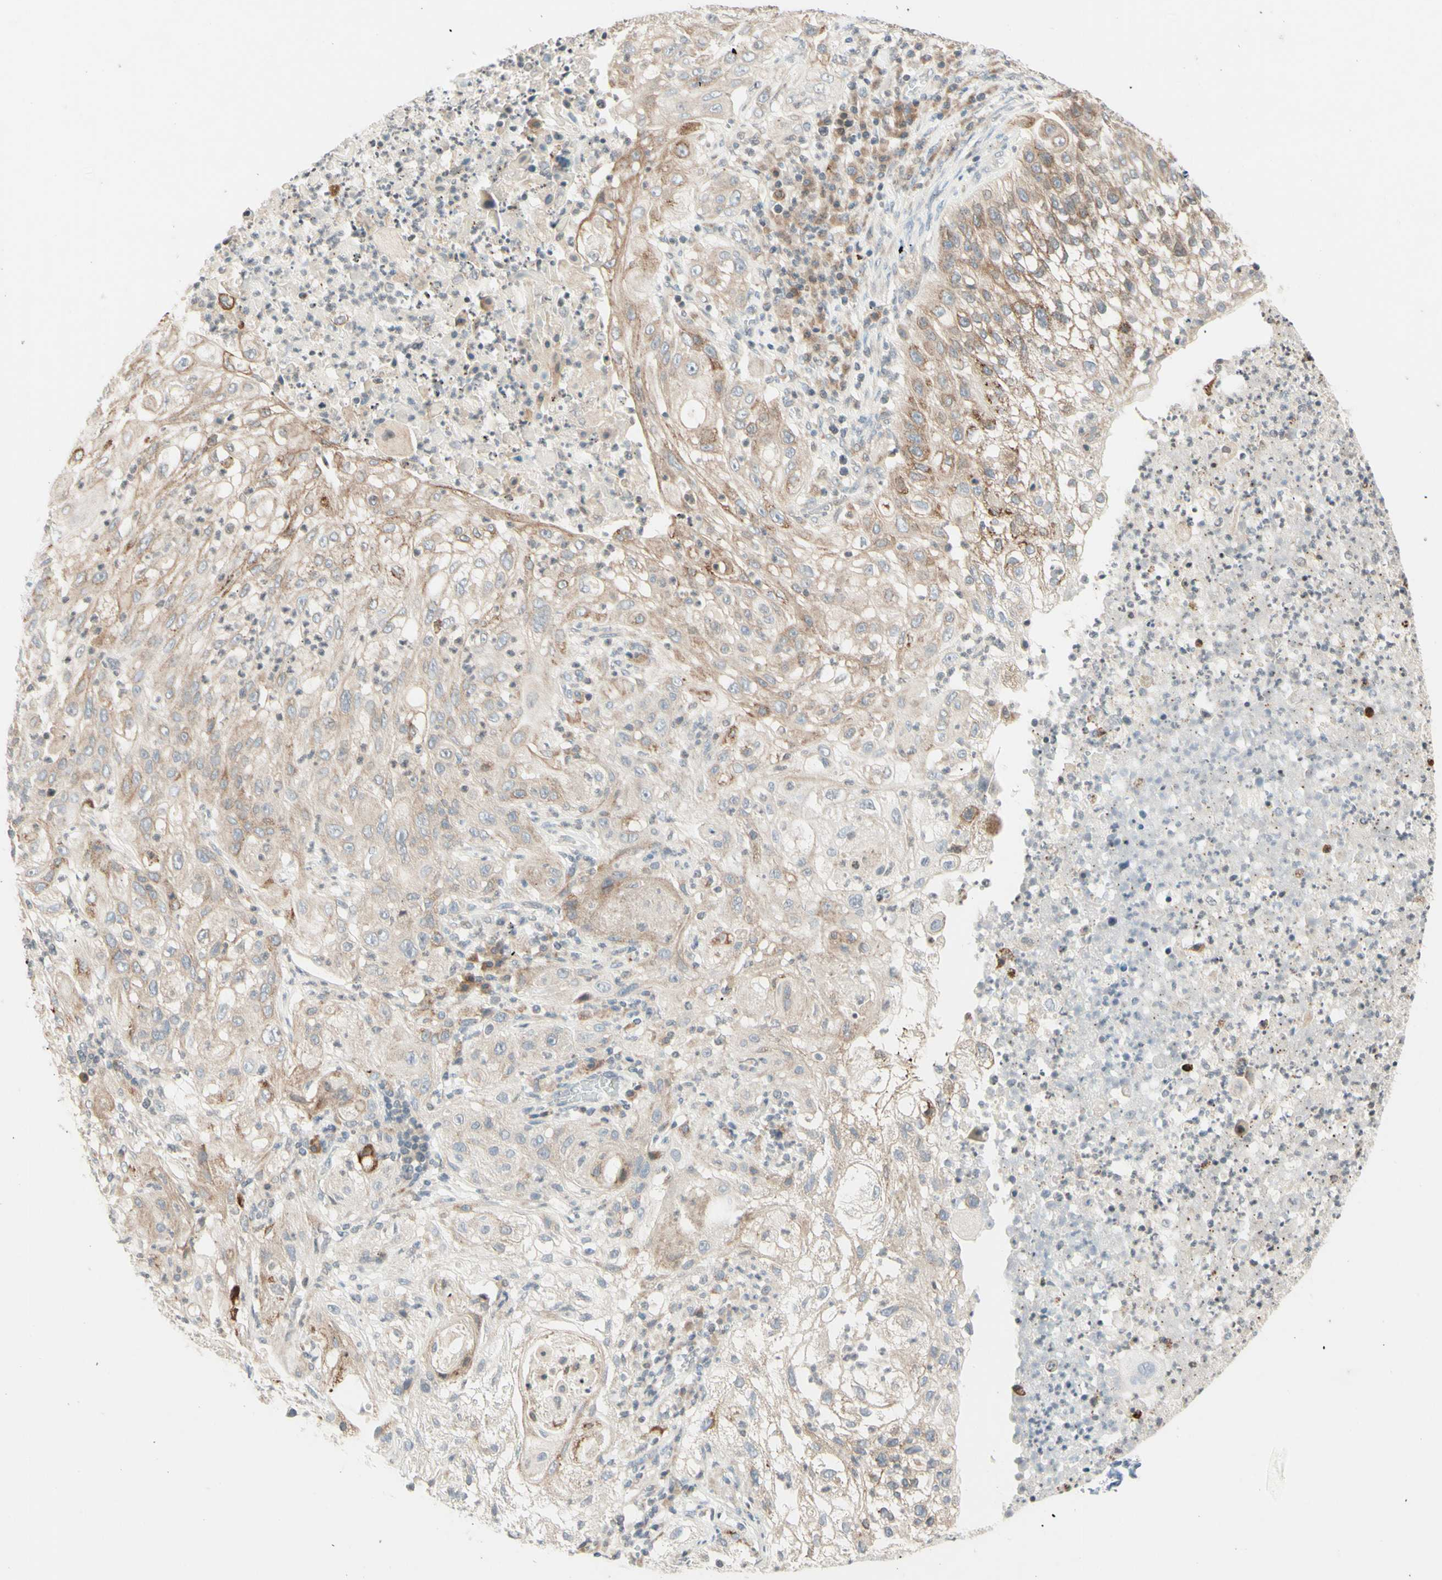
{"staining": {"intensity": "weak", "quantity": ">75%", "location": "cytoplasmic/membranous"}, "tissue": "lung cancer", "cell_type": "Tumor cells", "image_type": "cancer", "snomed": [{"axis": "morphology", "description": "Inflammation, NOS"}, {"axis": "morphology", "description": "Squamous cell carcinoma, NOS"}, {"axis": "topography", "description": "Lymph node"}, {"axis": "topography", "description": "Soft tissue"}, {"axis": "topography", "description": "Lung"}], "caption": "Brown immunohistochemical staining in human lung squamous cell carcinoma shows weak cytoplasmic/membranous positivity in about >75% of tumor cells. The staining was performed using DAB (3,3'-diaminobenzidine) to visualize the protein expression in brown, while the nuclei were stained in blue with hematoxylin (Magnification: 20x).", "gene": "ZW10", "patient": {"sex": "male", "age": 66}}